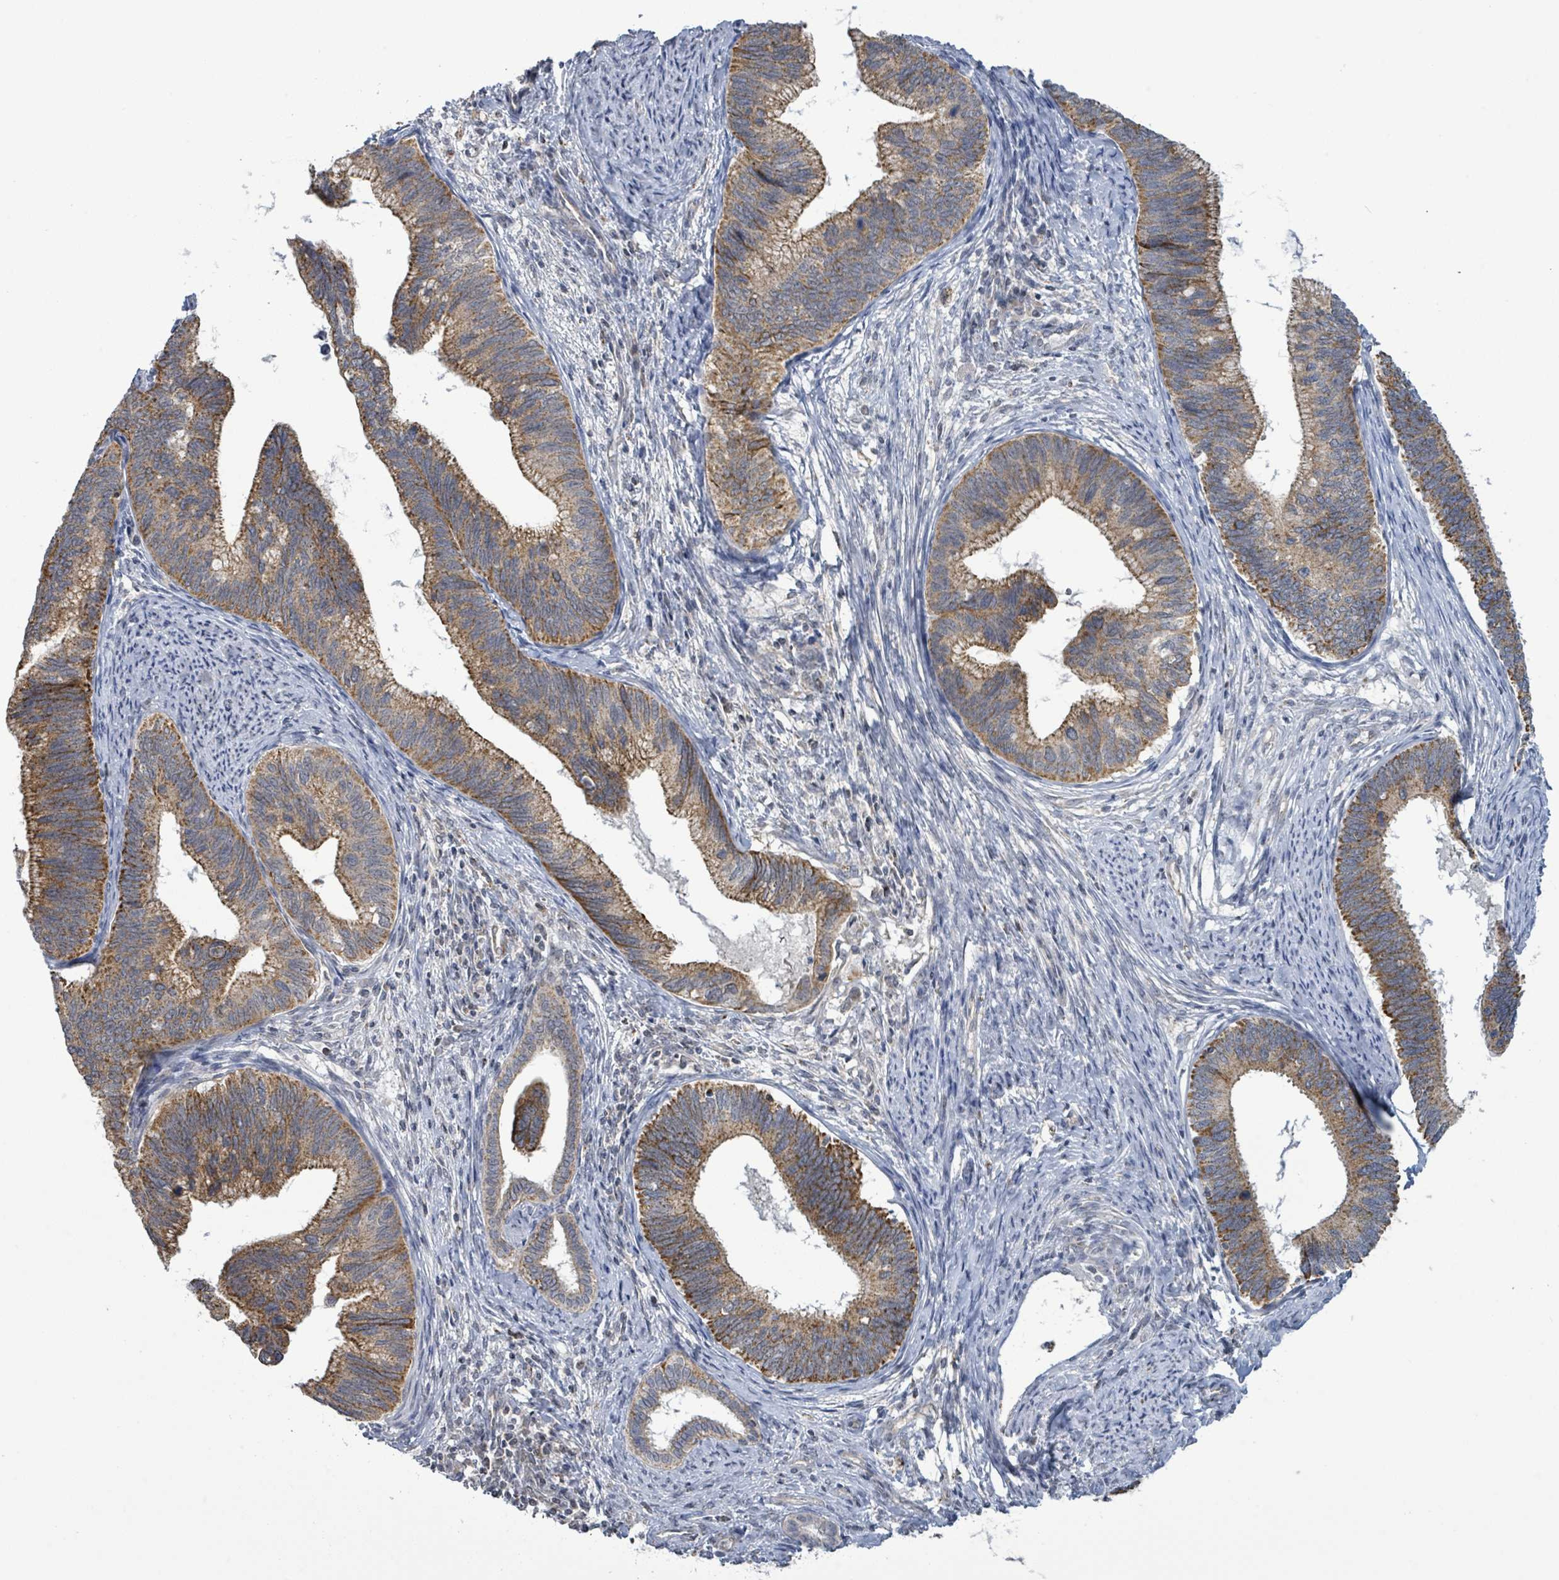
{"staining": {"intensity": "moderate", "quantity": ">75%", "location": "cytoplasmic/membranous"}, "tissue": "cervical cancer", "cell_type": "Tumor cells", "image_type": "cancer", "snomed": [{"axis": "morphology", "description": "Adenocarcinoma, NOS"}, {"axis": "topography", "description": "Cervix"}], "caption": "IHC (DAB) staining of cervical cancer (adenocarcinoma) exhibits moderate cytoplasmic/membranous protein staining in approximately >75% of tumor cells.", "gene": "COQ10B", "patient": {"sex": "female", "age": 42}}